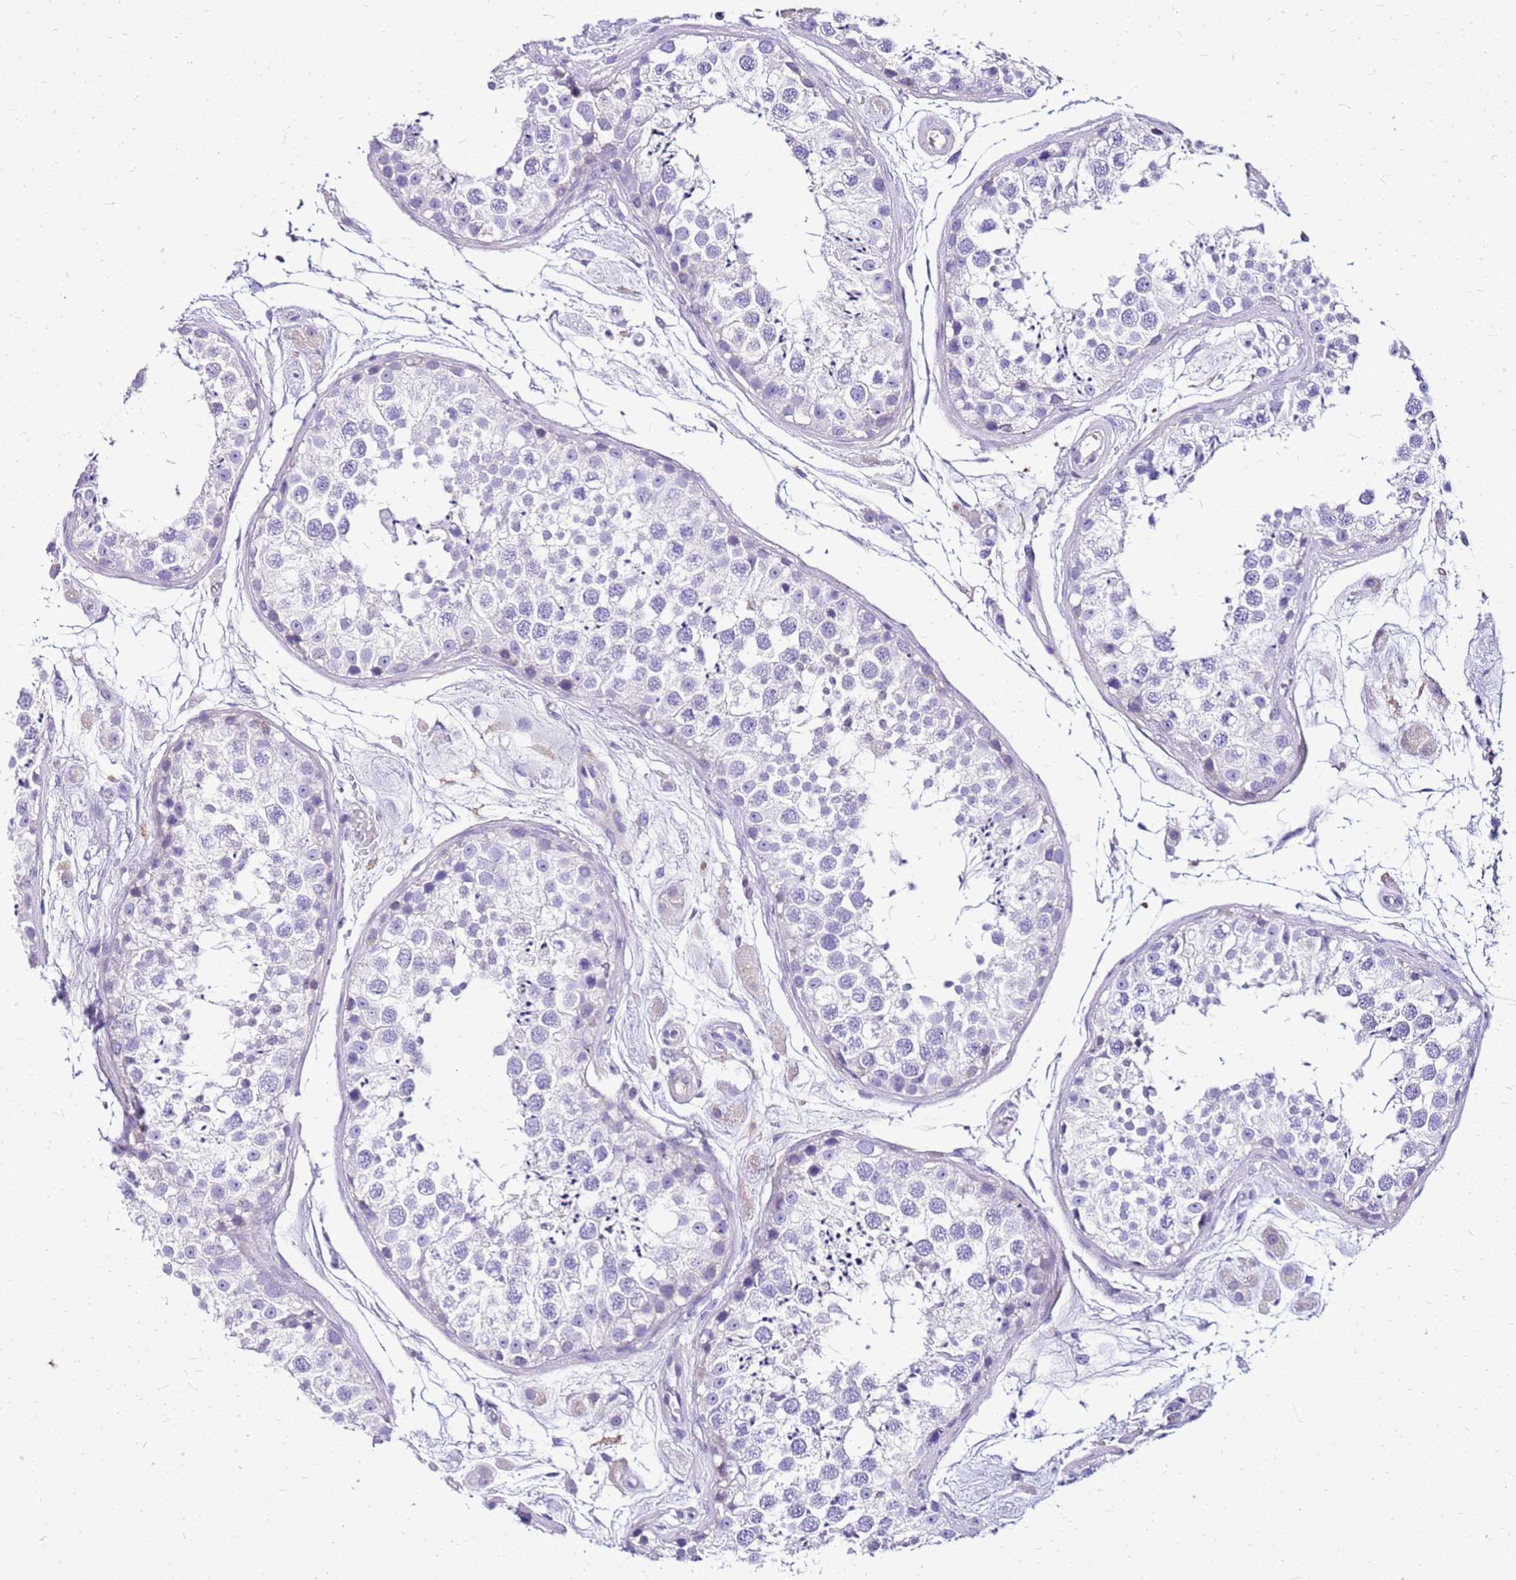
{"staining": {"intensity": "negative", "quantity": "none", "location": "none"}, "tissue": "testis", "cell_type": "Cells in seminiferous ducts", "image_type": "normal", "snomed": [{"axis": "morphology", "description": "Normal tissue, NOS"}, {"axis": "topography", "description": "Testis"}], "caption": "Cells in seminiferous ducts are negative for brown protein staining in unremarkable testis. (Stains: DAB IHC with hematoxylin counter stain, Microscopy: brightfield microscopy at high magnification).", "gene": "DCDC2B", "patient": {"sex": "male", "age": 25}}